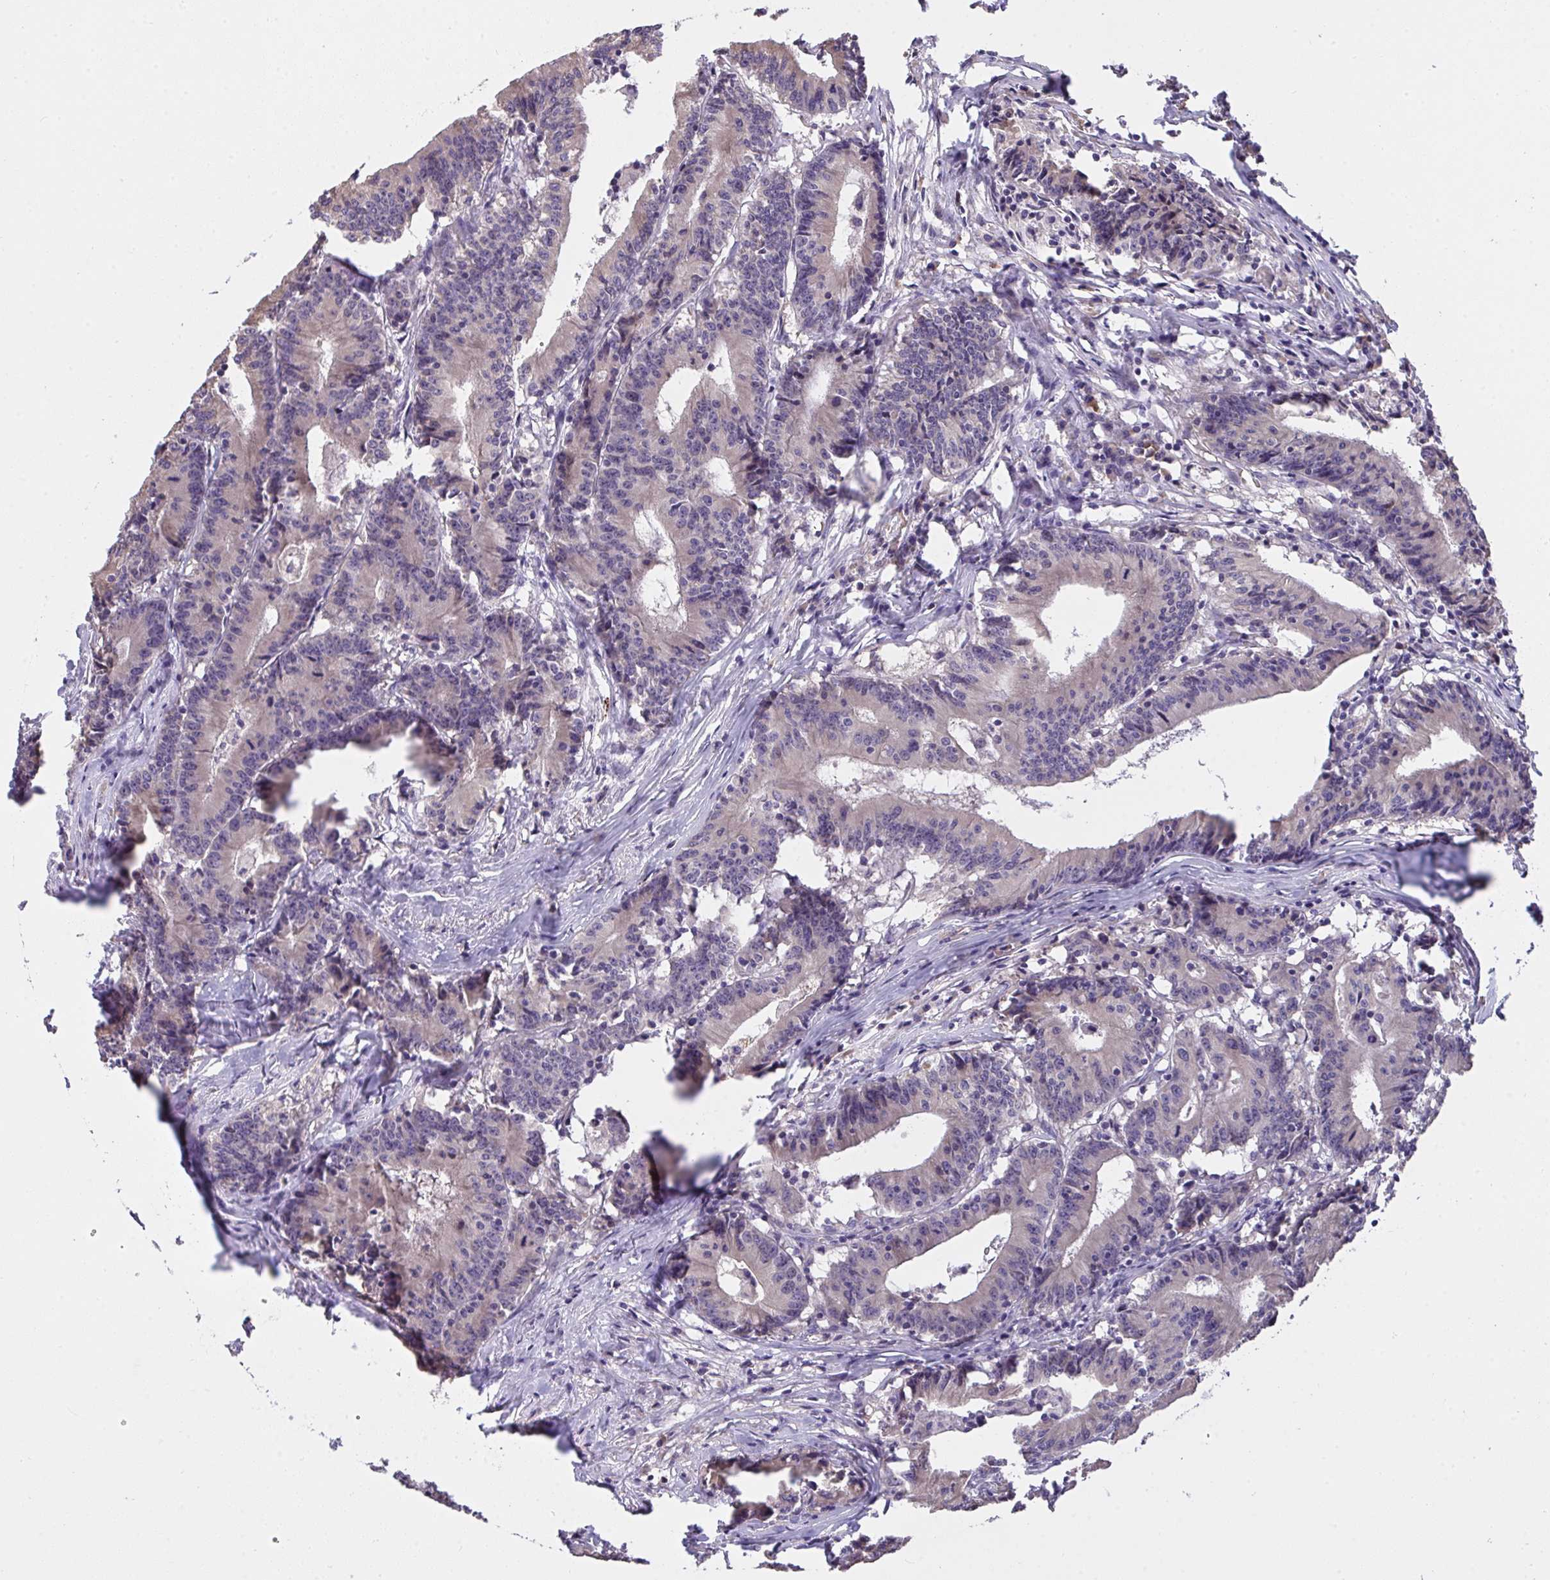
{"staining": {"intensity": "weak", "quantity": "25%-75%", "location": "cytoplasmic/membranous"}, "tissue": "colorectal cancer", "cell_type": "Tumor cells", "image_type": "cancer", "snomed": [{"axis": "morphology", "description": "Adenocarcinoma, NOS"}, {"axis": "topography", "description": "Colon"}], "caption": "Tumor cells display low levels of weak cytoplasmic/membranous expression in approximately 25%-75% of cells in colorectal adenocarcinoma.", "gene": "ZNF581", "patient": {"sex": "female", "age": 78}}